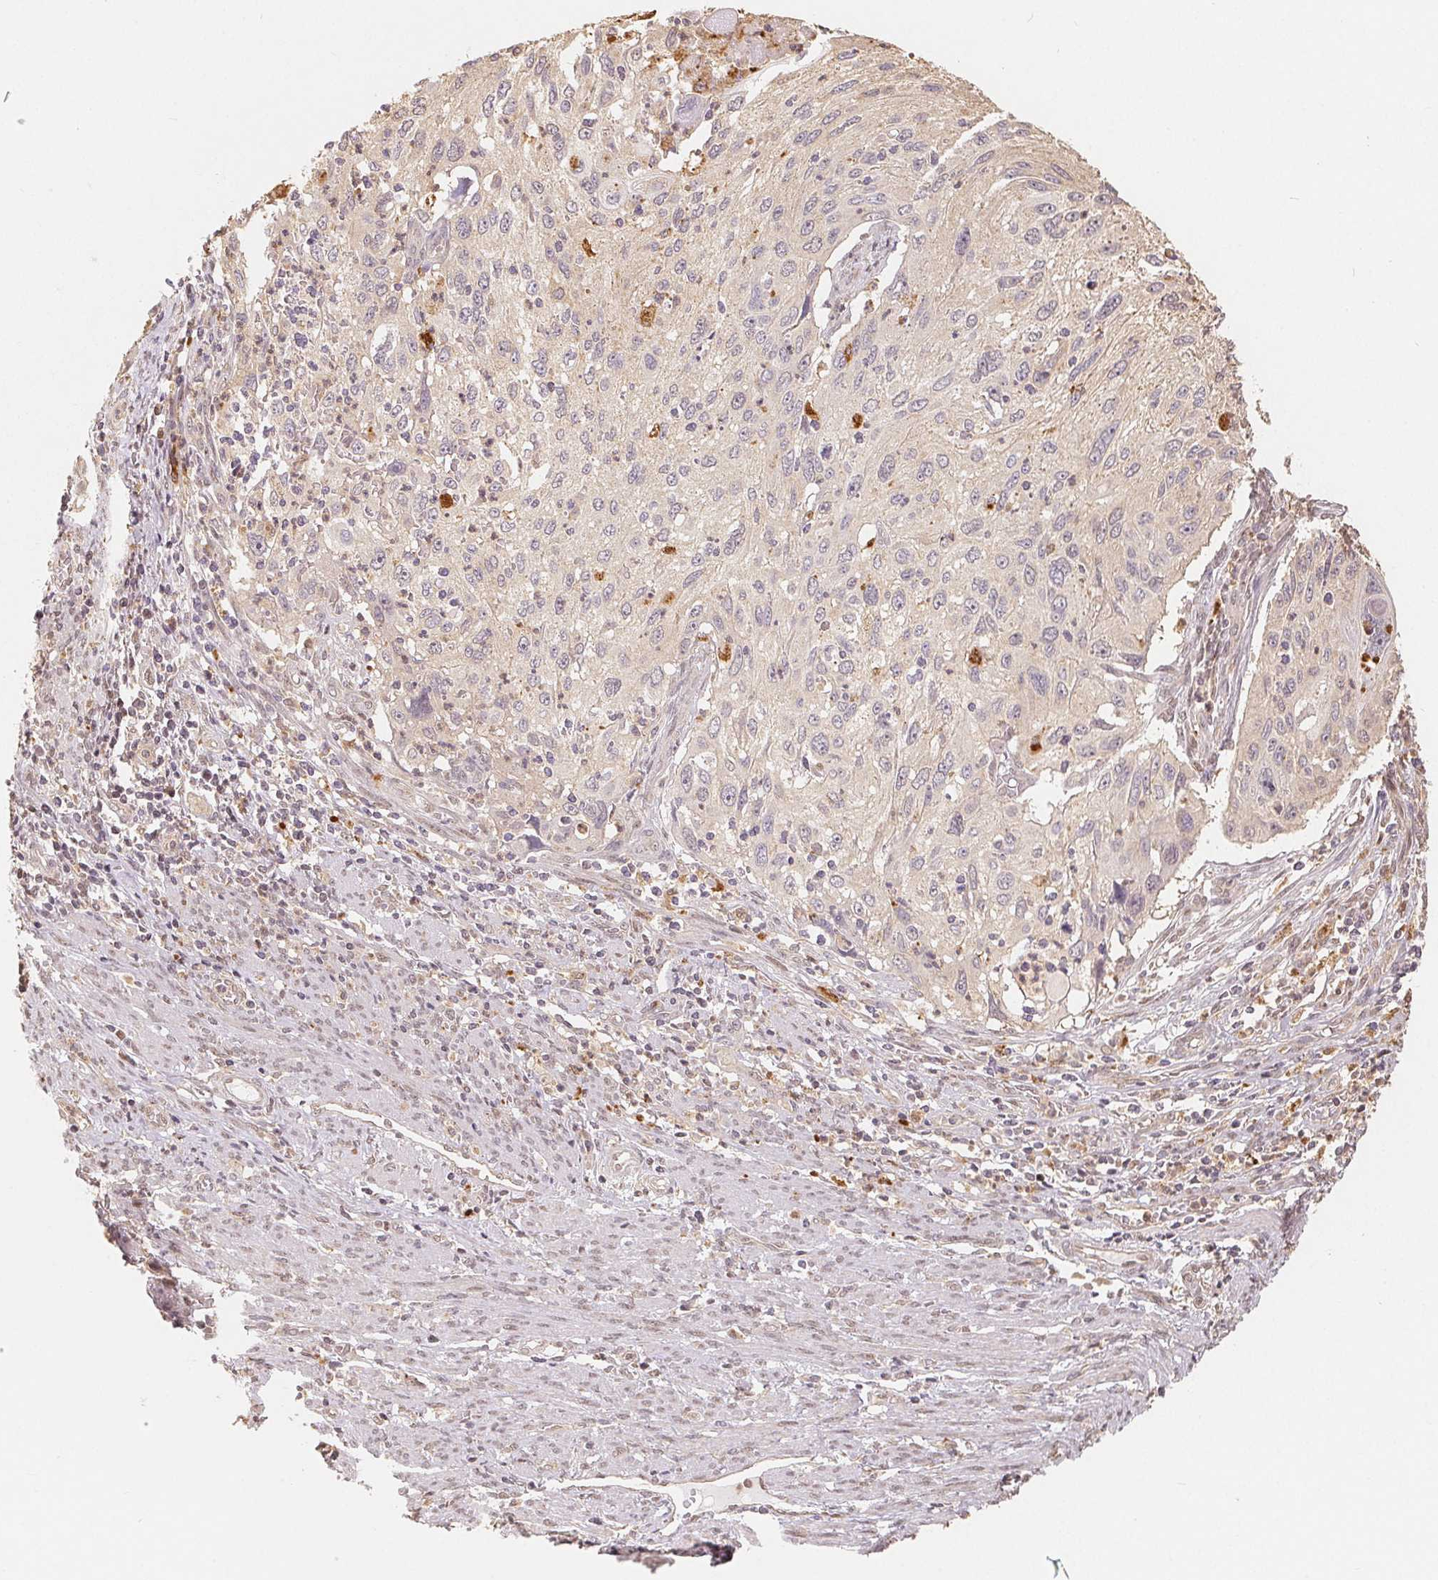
{"staining": {"intensity": "negative", "quantity": "none", "location": "none"}, "tissue": "cervical cancer", "cell_type": "Tumor cells", "image_type": "cancer", "snomed": [{"axis": "morphology", "description": "Squamous cell carcinoma, NOS"}, {"axis": "topography", "description": "Cervix"}], "caption": "Tumor cells are negative for brown protein staining in cervical cancer (squamous cell carcinoma). Brightfield microscopy of IHC stained with DAB (3,3'-diaminobenzidine) (brown) and hematoxylin (blue), captured at high magnification.", "gene": "GUSB", "patient": {"sex": "female", "age": 70}}